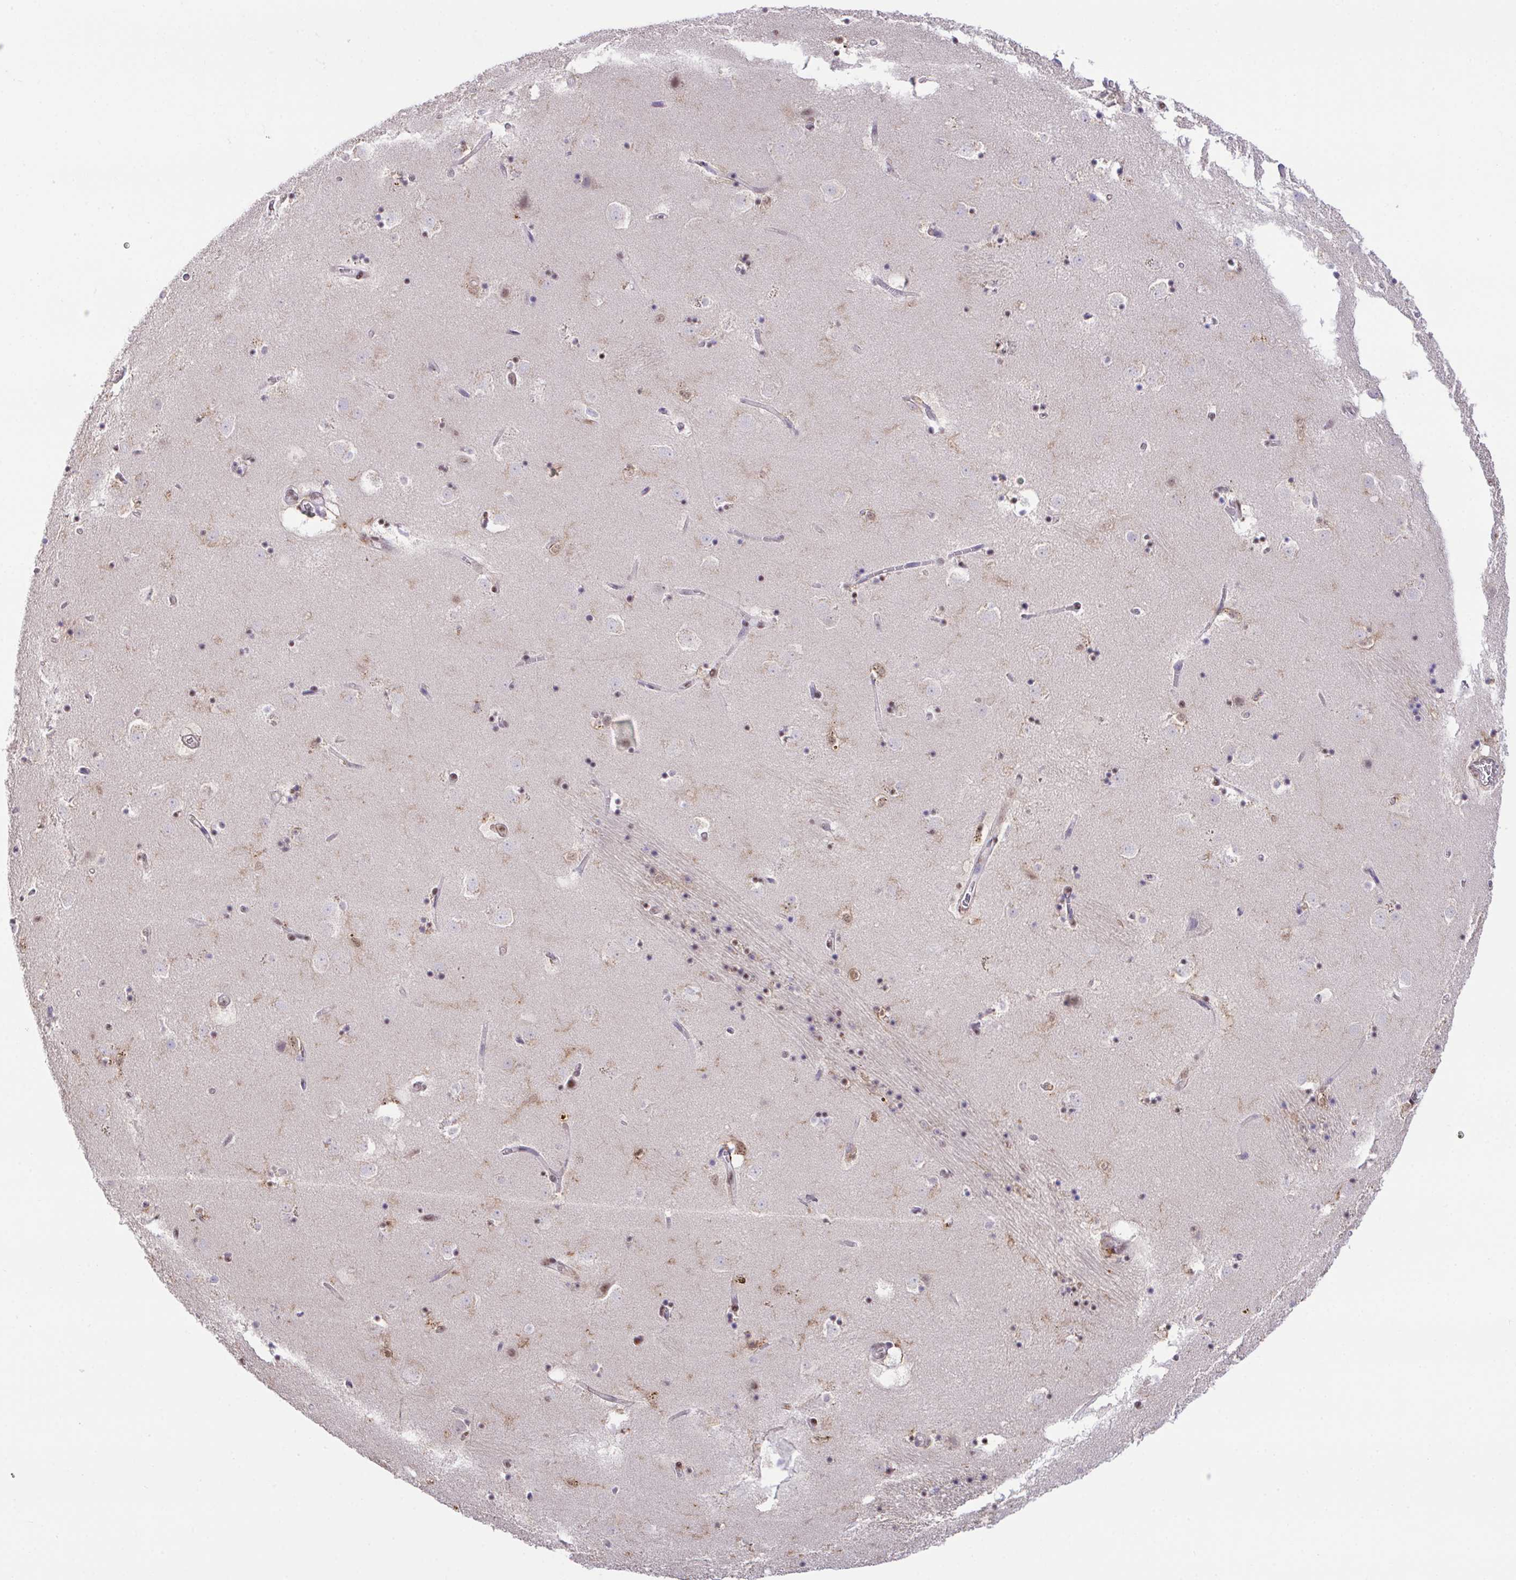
{"staining": {"intensity": "weak", "quantity": "25%-75%", "location": "nuclear"}, "tissue": "caudate", "cell_type": "Glial cells", "image_type": "normal", "snomed": [{"axis": "morphology", "description": "Normal tissue, NOS"}, {"axis": "topography", "description": "Lateral ventricle wall"}], "caption": "Protein staining of normal caudate exhibits weak nuclear expression in approximately 25%-75% of glial cells. The protein is stained brown, and the nuclei are stained in blue (DAB IHC with brightfield microscopy, high magnification).", "gene": "OR6K3", "patient": {"sex": "male", "age": 58}}